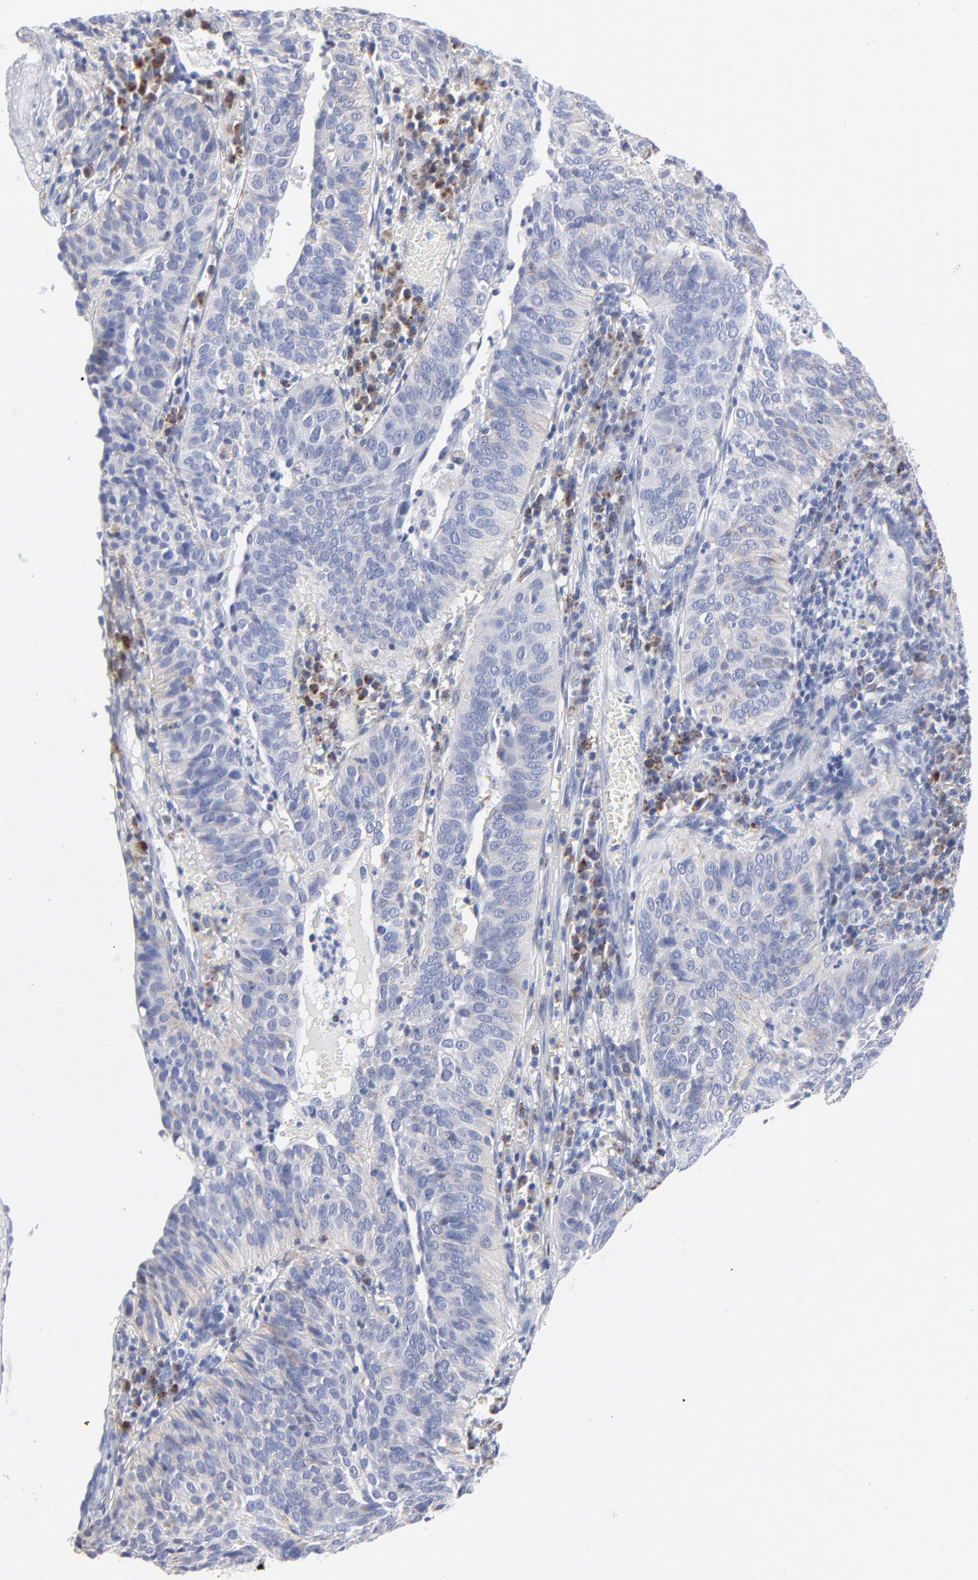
{"staining": {"intensity": "negative", "quantity": "none", "location": "none"}, "tissue": "cervical cancer", "cell_type": "Tumor cells", "image_type": "cancer", "snomed": [{"axis": "morphology", "description": "Squamous cell carcinoma, NOS"}, {"axis": "topography", "description": "Cervix"}], "caption": "IHC photomicrograph of neoplastic tissue: human squamous cell carcinoma (cervical) stained with DAB shows no significant protein positivity in tumor cells. (DAB (3,3'-diaminobenzidine) immunohistochemistry with hematoxylin counter stain).", "gene": "CHCHD10", "patient": {"sex": "female", "age": 39}}